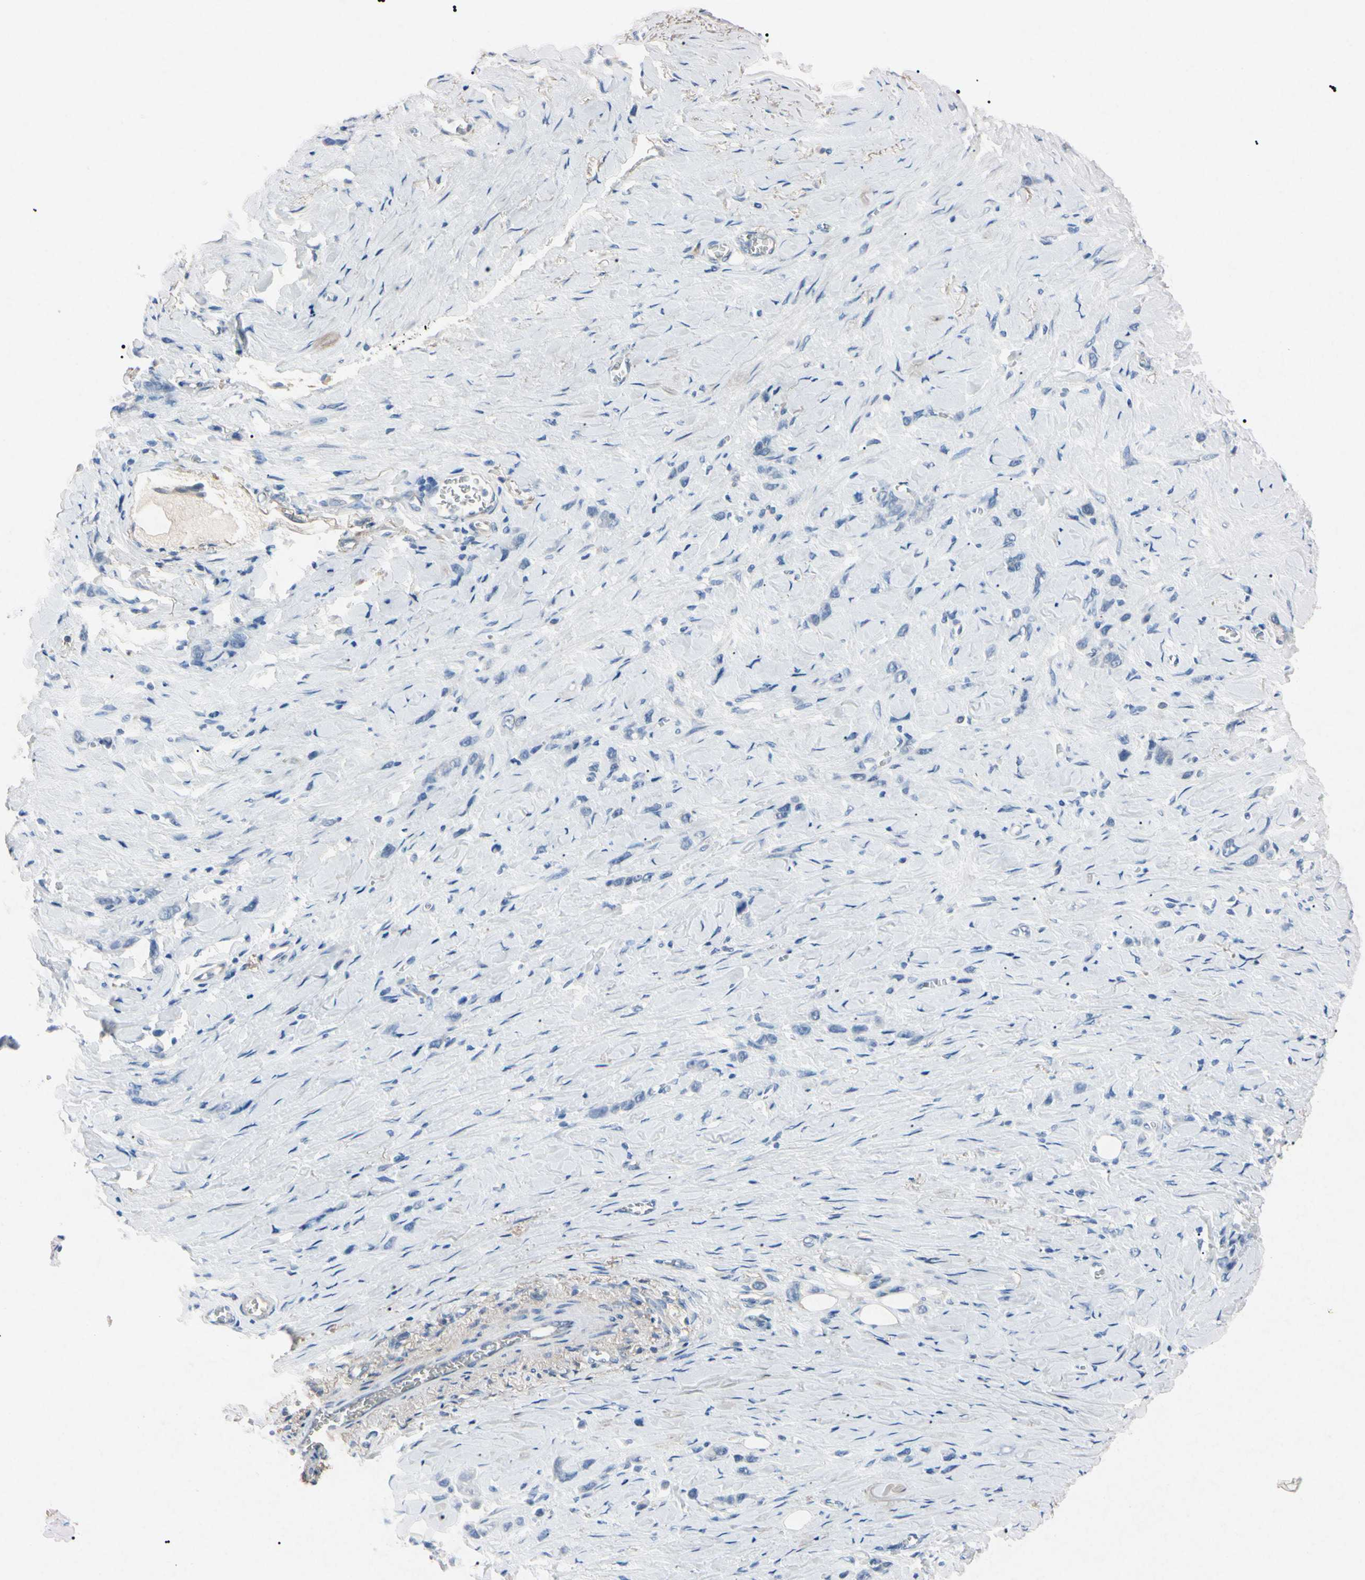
{"staining": {"intensity": "negative", "quantity": "none", "location": "none"}, "tissue": "stomach cancer", "cell_type": "Tumor cells", "image_type": "cancer", "snomed": [{"axis": "morphology", "description": "Normal tissue, NOS"}, {"axis": "morphology", "description": "Adenocarcinoma, NOS"}, {"axis": "morphology", "description": "Adenocarcinoma, High grade"}, {"axis": "topography", "description": "Stomach, upper"}, {"axis": "topography", "description": "Stomach"}], "caption": "Immunohistochemical staining of stomach cancer (high-grade adenocarcinoma) displays no significant positivity in tumor cells.", "gene": "ELN", "patient": {"sex": "female", "age": 65}}